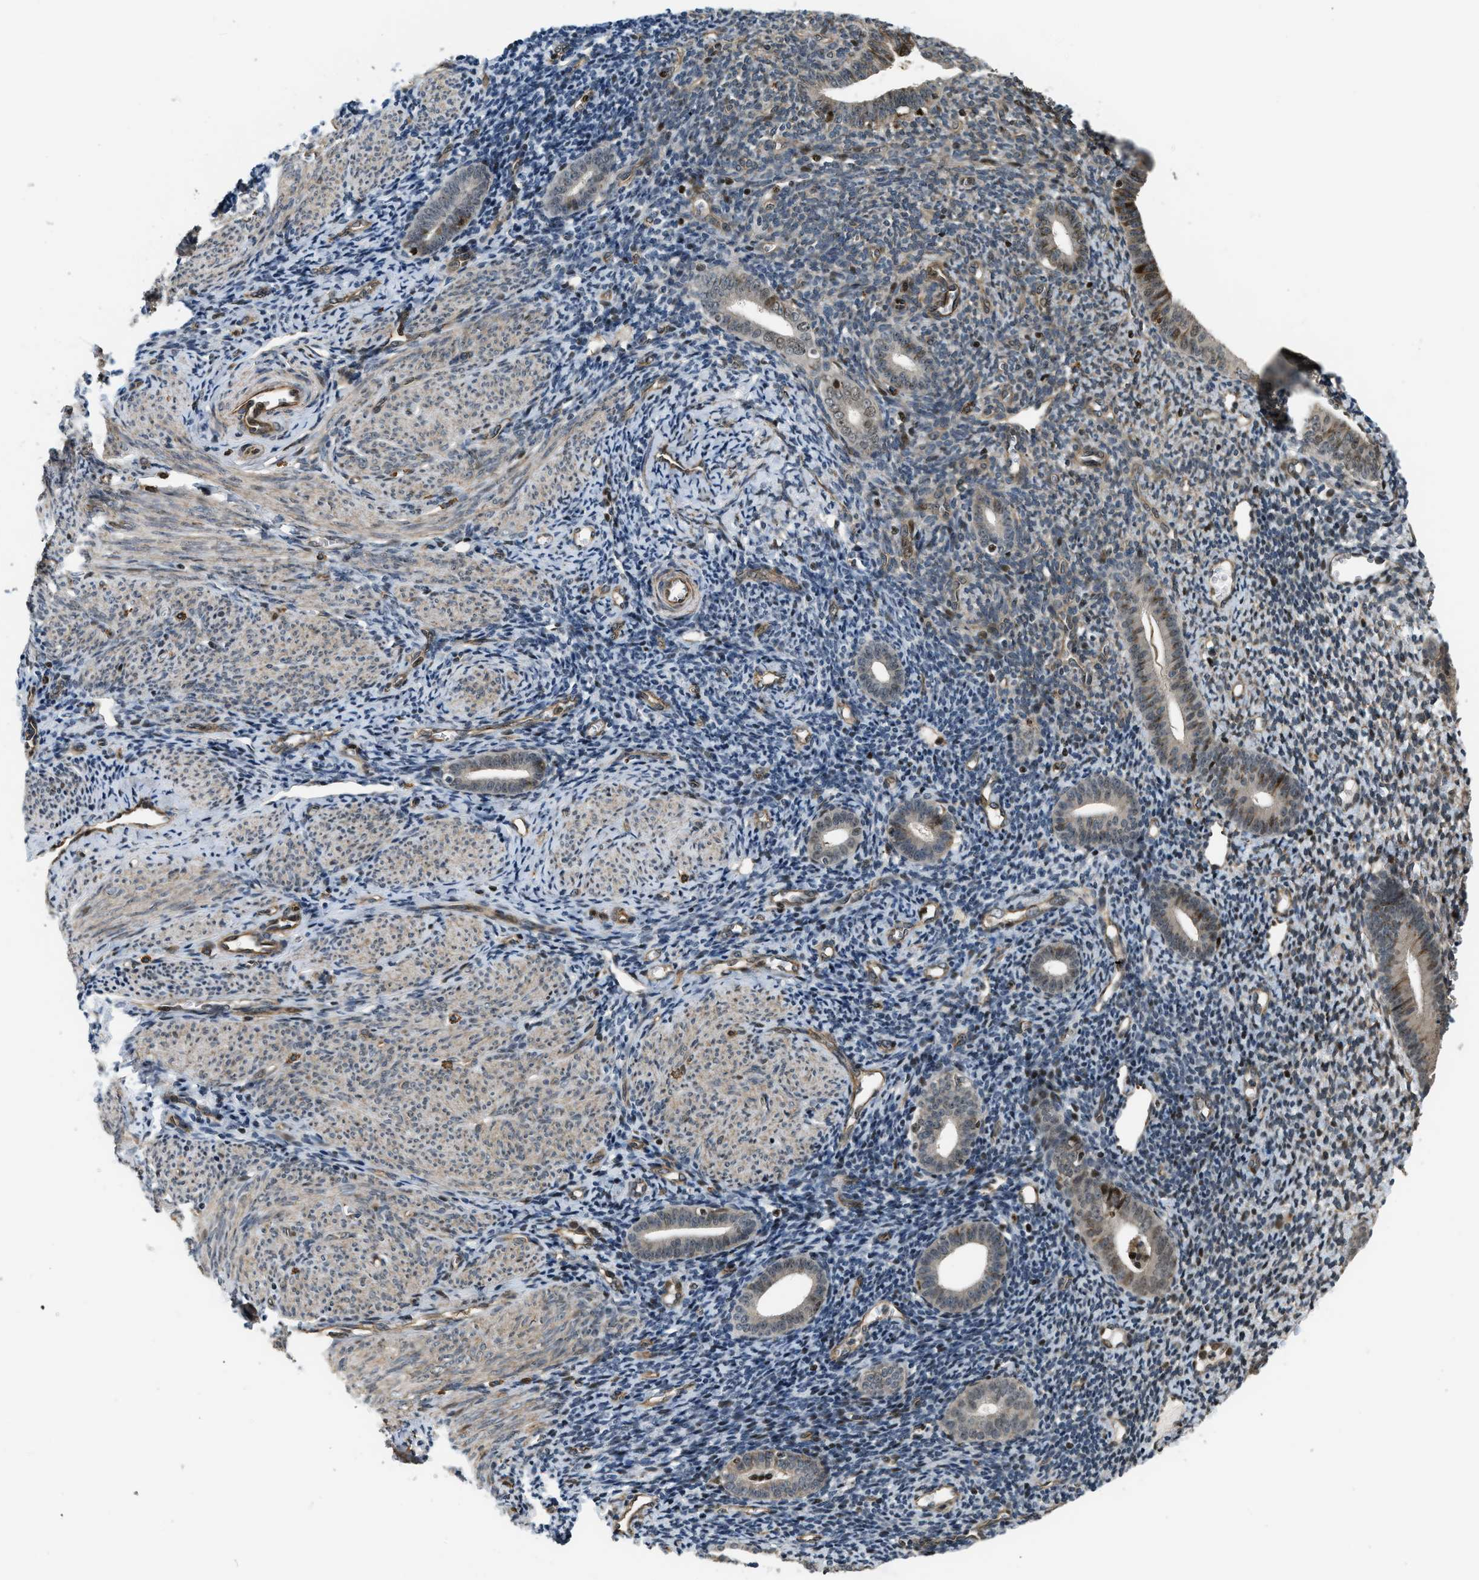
{"staining": {"intensity": "moderate", "quantity": "<25%", "location": "nuclear"}, "tissue": "endometrium", "cell_type": "Cells in endometrial stroma", "image_type": "normal", "snomed": [{"axis": "morphology", "description": "Normal tissue, NOS"}, {"axis": "topography", "description": "Endometrium"}], "caption": "The micrograph exhibits staining of benign endometrium, revealing moderate nuclear protein staining (brown color) within cells in endometrial stroma. (DAB IHC, brown staining for protein, blue staining for nuclei).", "gene": "LTA4H", "patient": {"sex": "female", "age": 50}}